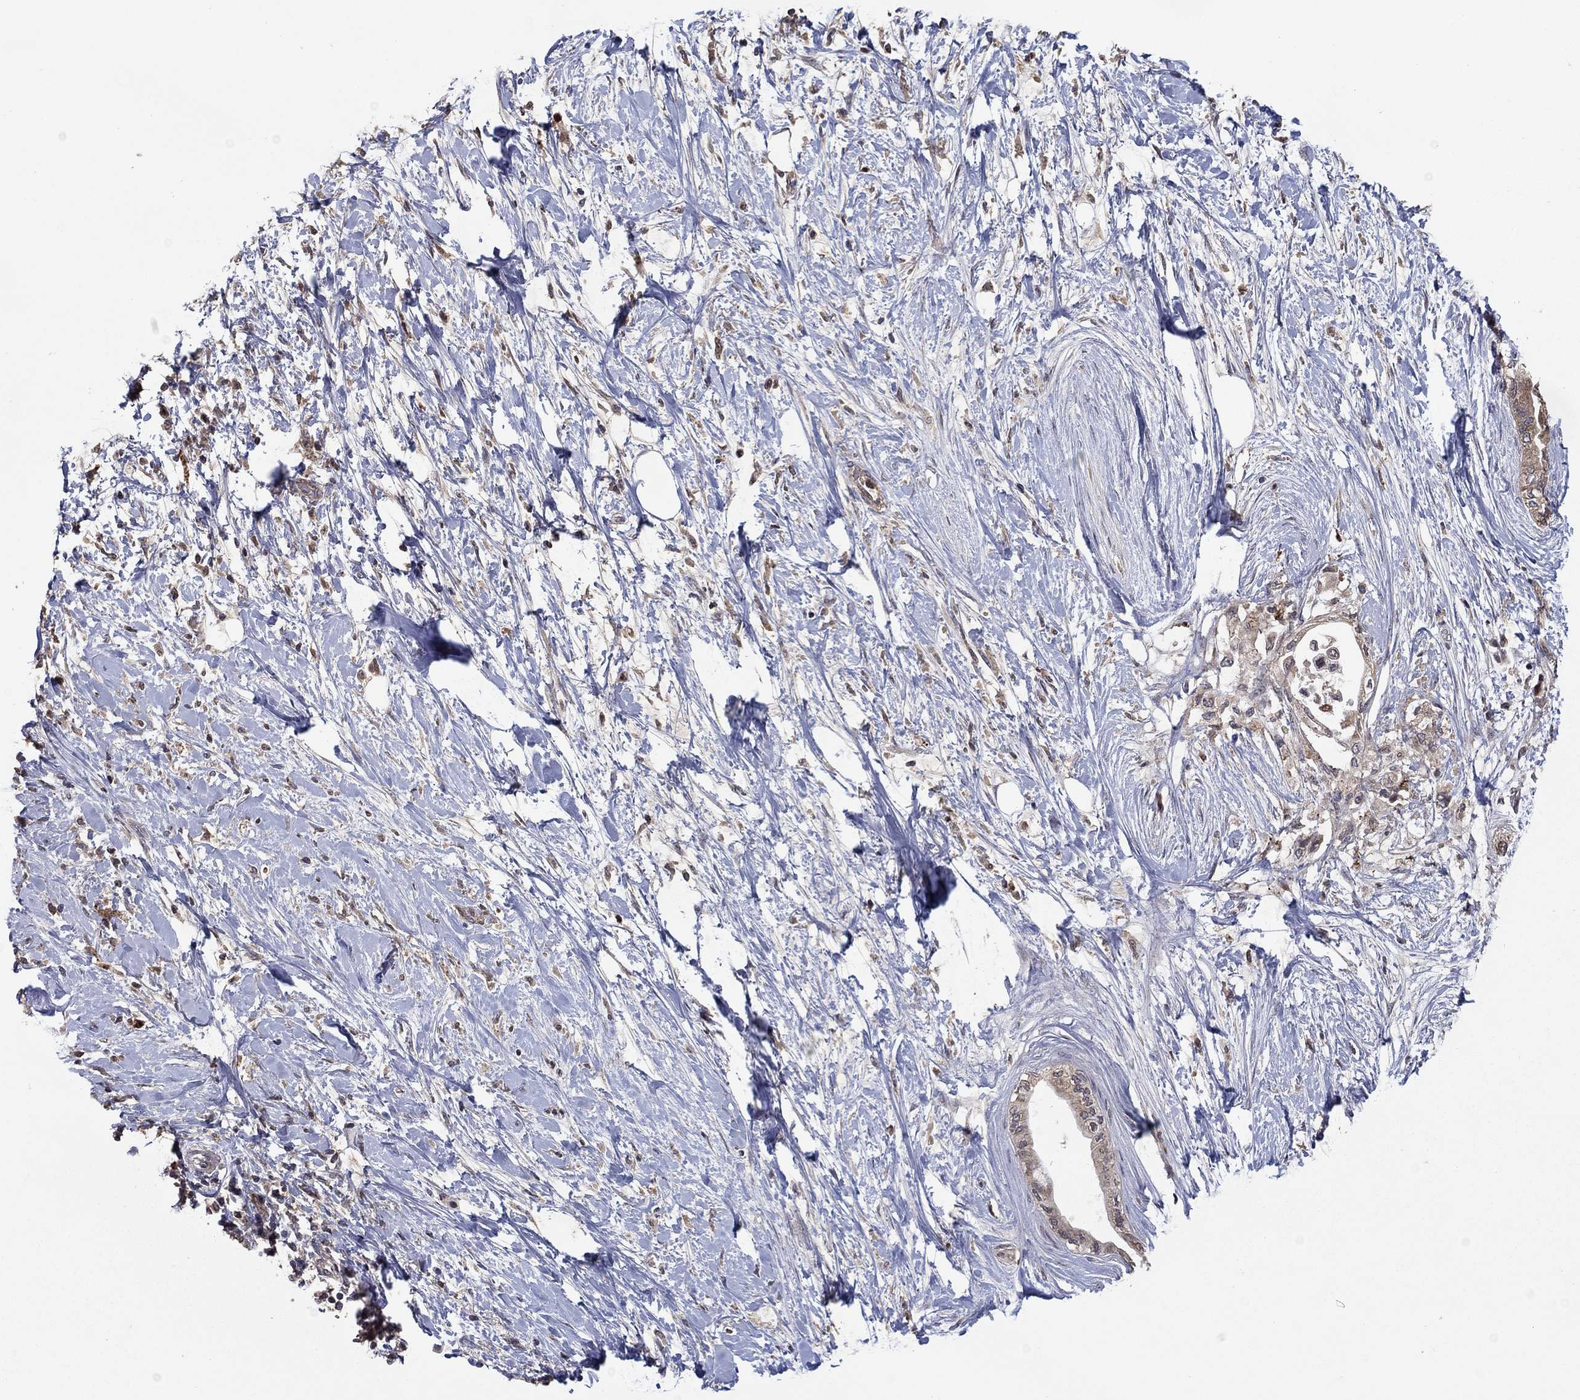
{"staining": {"intensity": "weak", "quantity": ">75%", "location": "cytoplasmic/membranous"}, "tissue": "pancreatic cancer", "cell_type": "Tumor cells", "image_type": "cancer", "snomed": [{"axis": "morphology", "description": "Normal tissue, NOS"}, {"axis": "morphology", "description": "Adenocarcinoma, NOS"}, {"axis": "topography", "description": "Pancreas"}, {"axis": "topography", "description": "Duodenum"}], "caption": "A high-resolution micrograph shows IHC staining of adenocarcinoma (pancreatic), which shows weak cytoplasmic/membranous staining in about >75% of tumor cells.", "gene": "LPCAT4", "patient": {"sex": "female", "age": 60}}